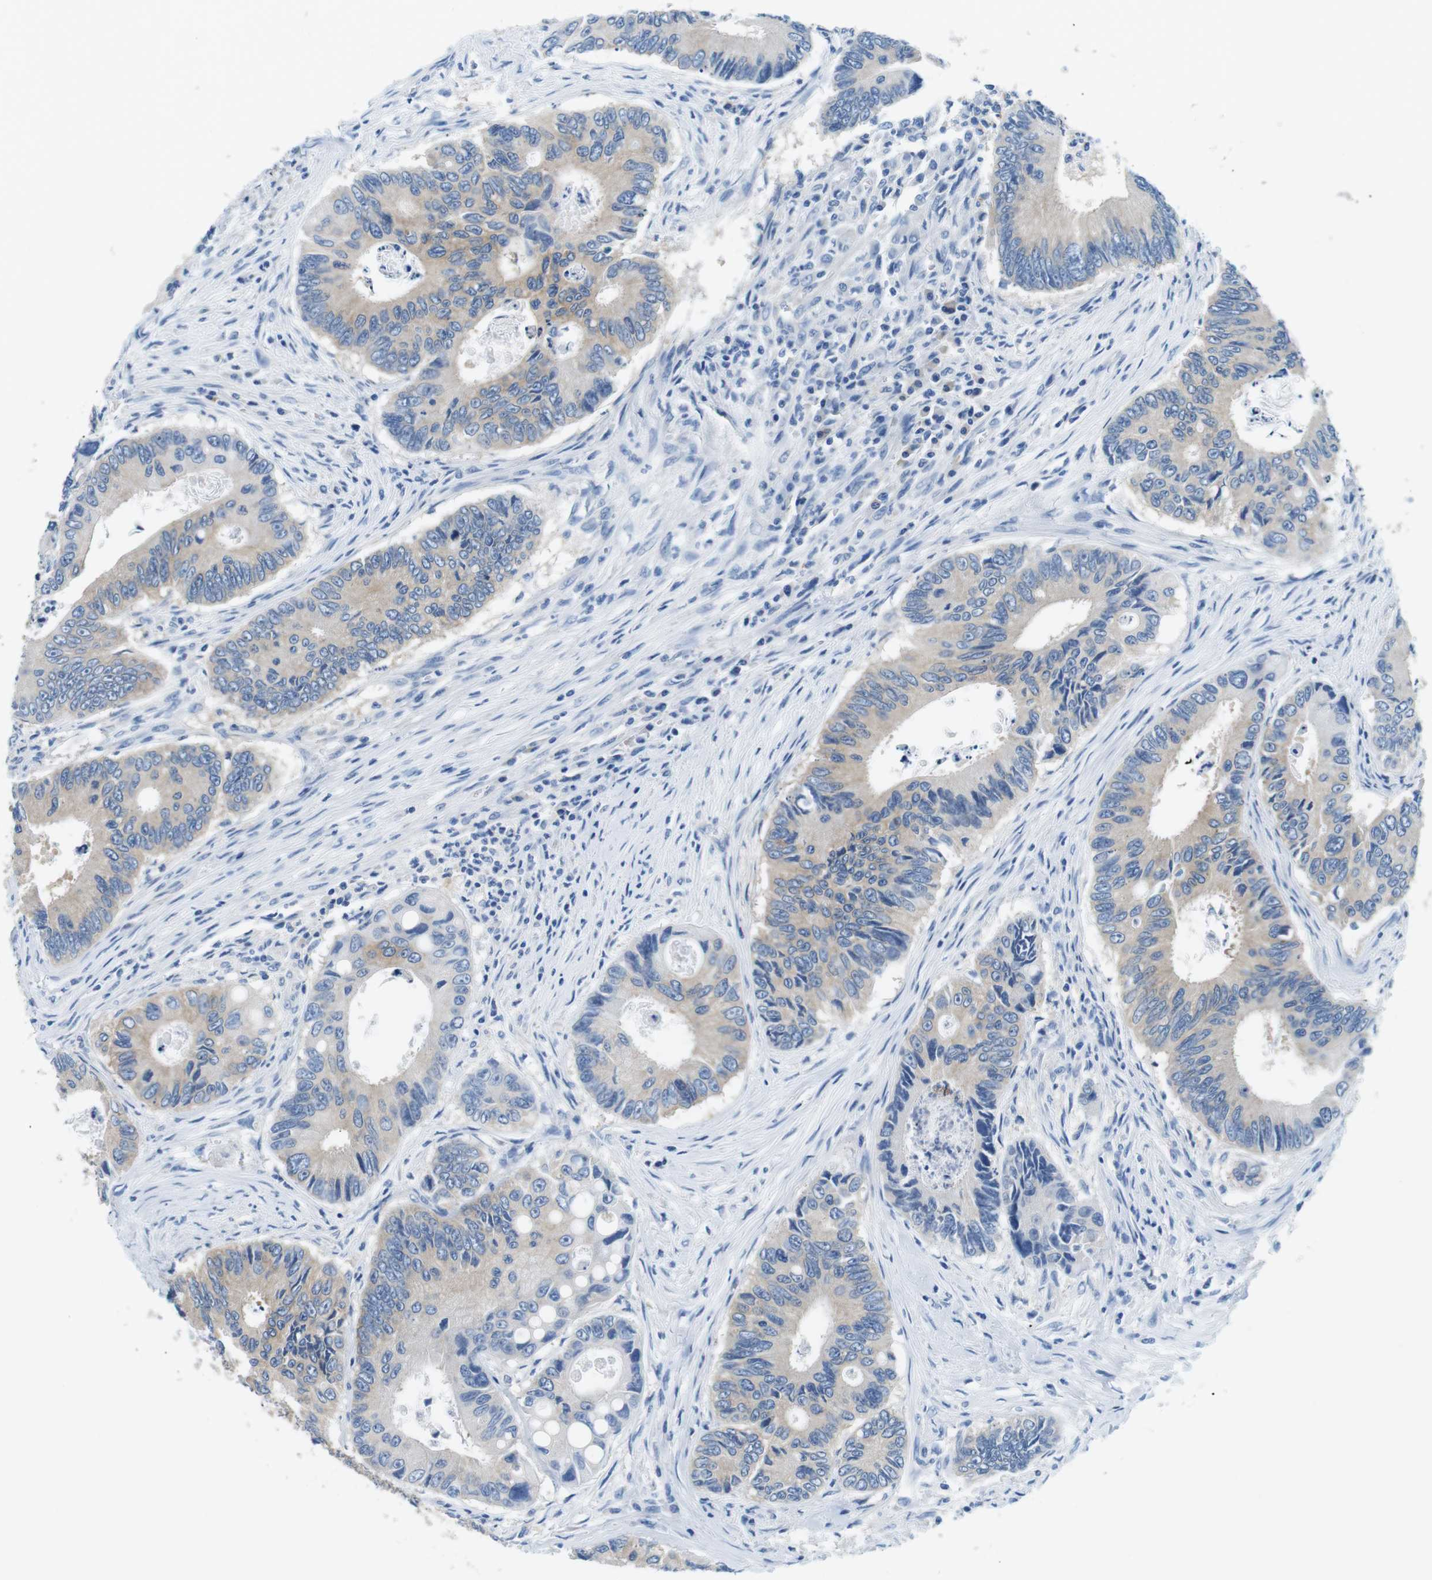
{"staining": {"intensity": "weak", "quantity": ">75%", "location": "cytoplasmic/membranous"}, "tissue": "colorectal cancer", "cell_type": "Tumor cells", "image_type": "cancer", "snomed": [{"axis": "morphology", "description": "Inflammation, NOS"}, {"axis": "morphology", "description": "Adenocarcinoma, NOS"}, {"axis": "topography", "description": "Colon"}], "caption": "A histopathology image showing weak cytoplasmic/membranous expression in approximately >75% of tumor cells in colorectal cancer (adenocarcinoma), as visualized by brown immunohistochemical staining.", "gene": "DENND4C", "patient": {"sex": "male", "age": 72}}